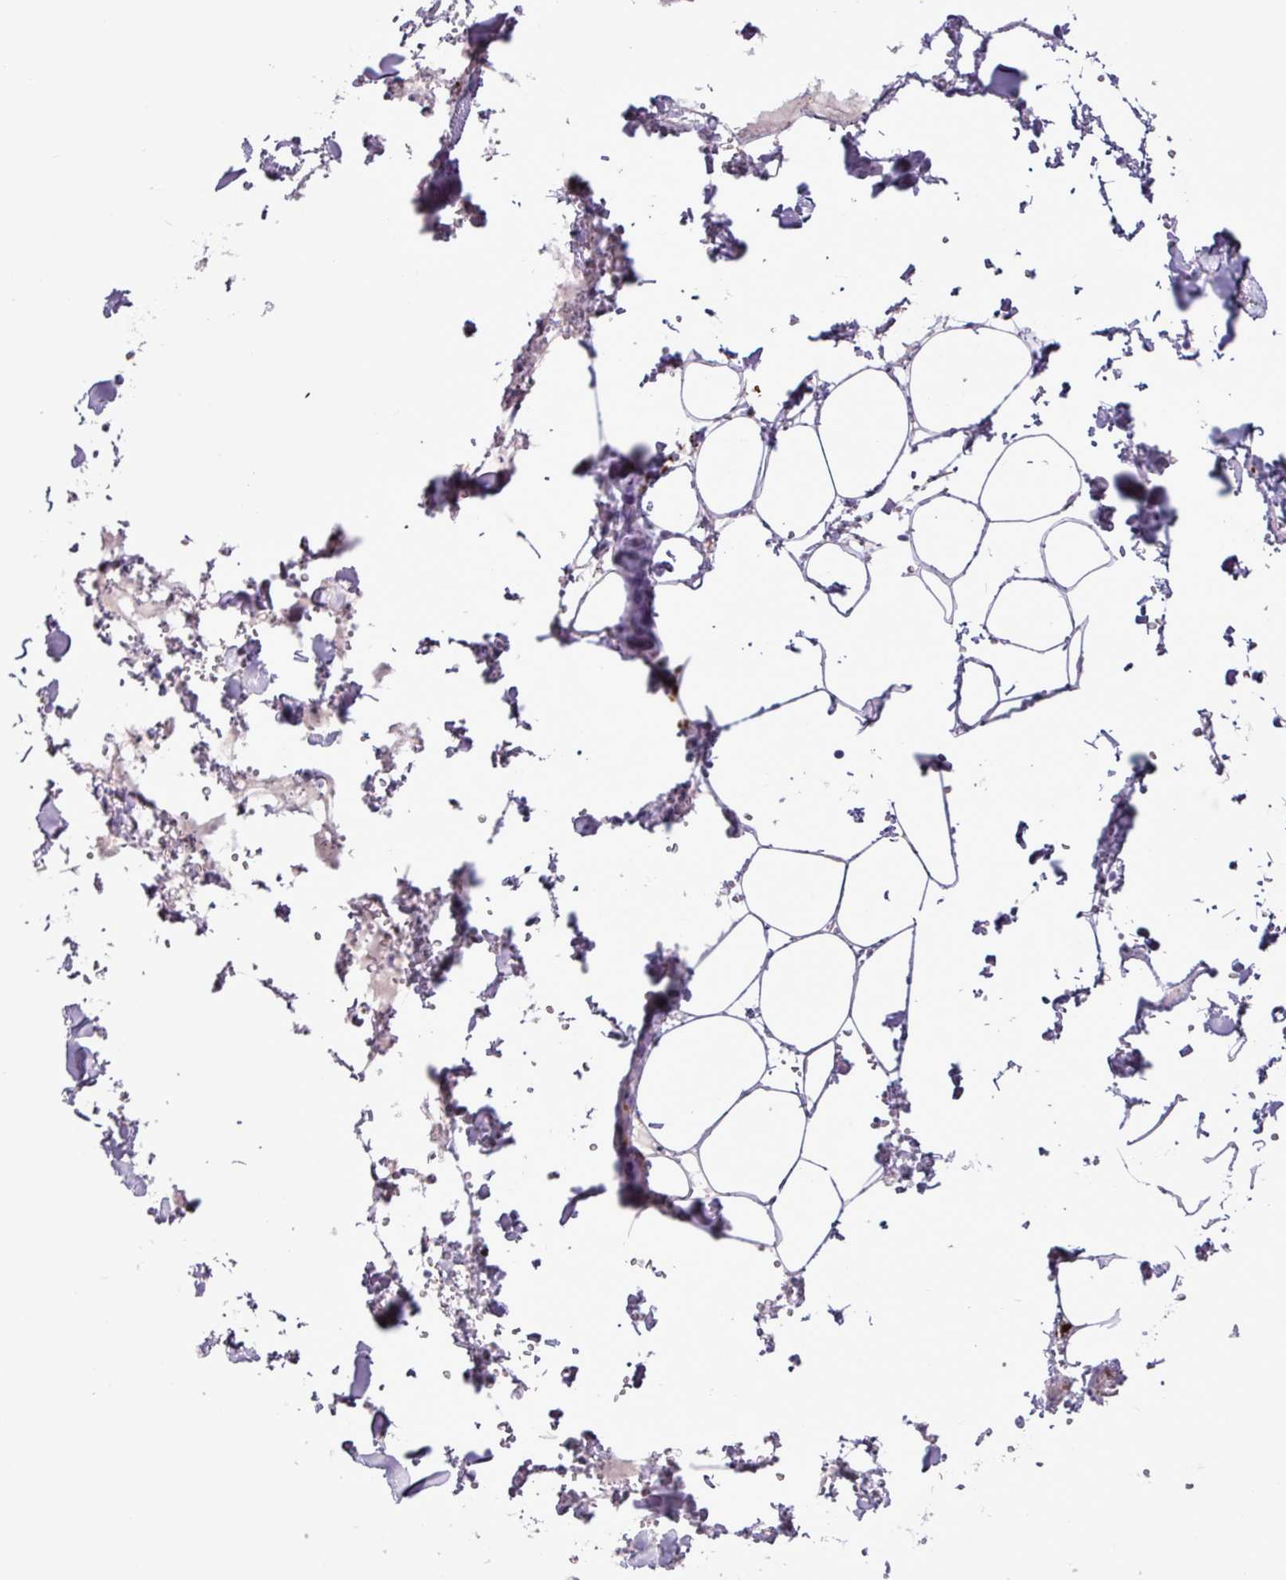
{"staining": {"intensity": "negative", "quantity": "none", "location": "none"}, "tissue": "adipose tissue", "cell_type": "Adipocytes", "image_type": "normal", "snomed": [{"axis": "morphology", "description": "Normal tissue, NOS"}, {"axis": "topography", "description": "Rectum"}, {"axis": "topography", "description": "Peripheral nerve tissue"}], "caption": "Image shows no significant protein expression in adipocytes of unremarkable adipose tissue.", "gene": "TMEM200C", "patient": {"sex": "female", "age": 69}}